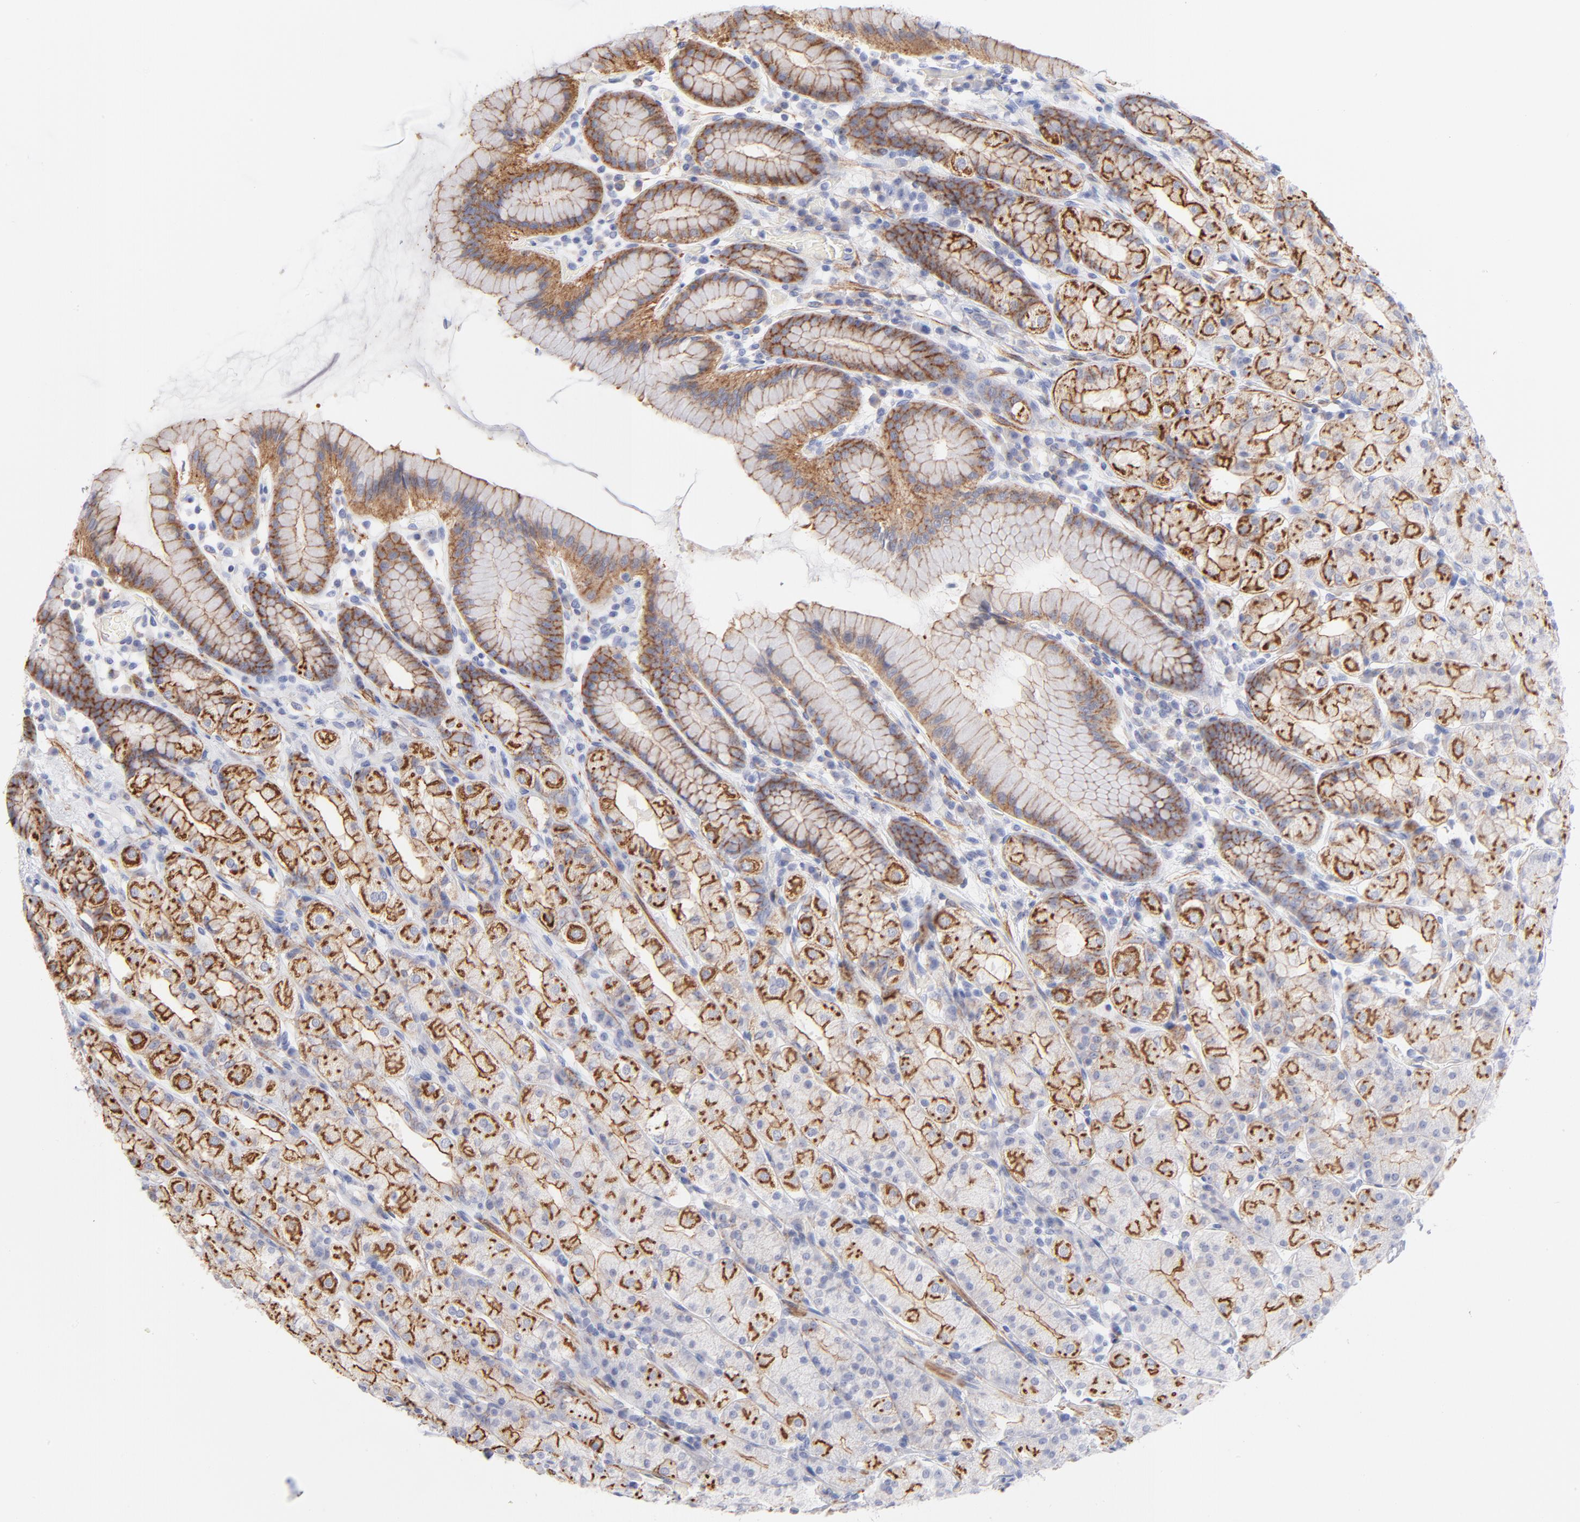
{"staining": {"intensity": "strong", "quantity": "25%-75%", "location": "cytoplasmic/membranous"}, "tissue": "stomach", "cell_type": "Glandular cells", "image_type": "normal", "snomed": [{"axis": "morphology", "description": "Normal tissue, NOS"}, {"axis": "topography", "description": "Stomach, upper"}], "caption": "Immunohistochemistry (DAB (3,3'-diaminobenzidine)) staining of unremarkable stomach reveals strong cytoplasmic/membranous protein staining in about 25%-75% of glandular cells. The protein of interest is stained brown, and the nuclei are stained in blue (DAB IHC with brightfield microscopy, high magnification).", "gene": "ACTA2", "patient": {"sex": "male", "age": 68}}